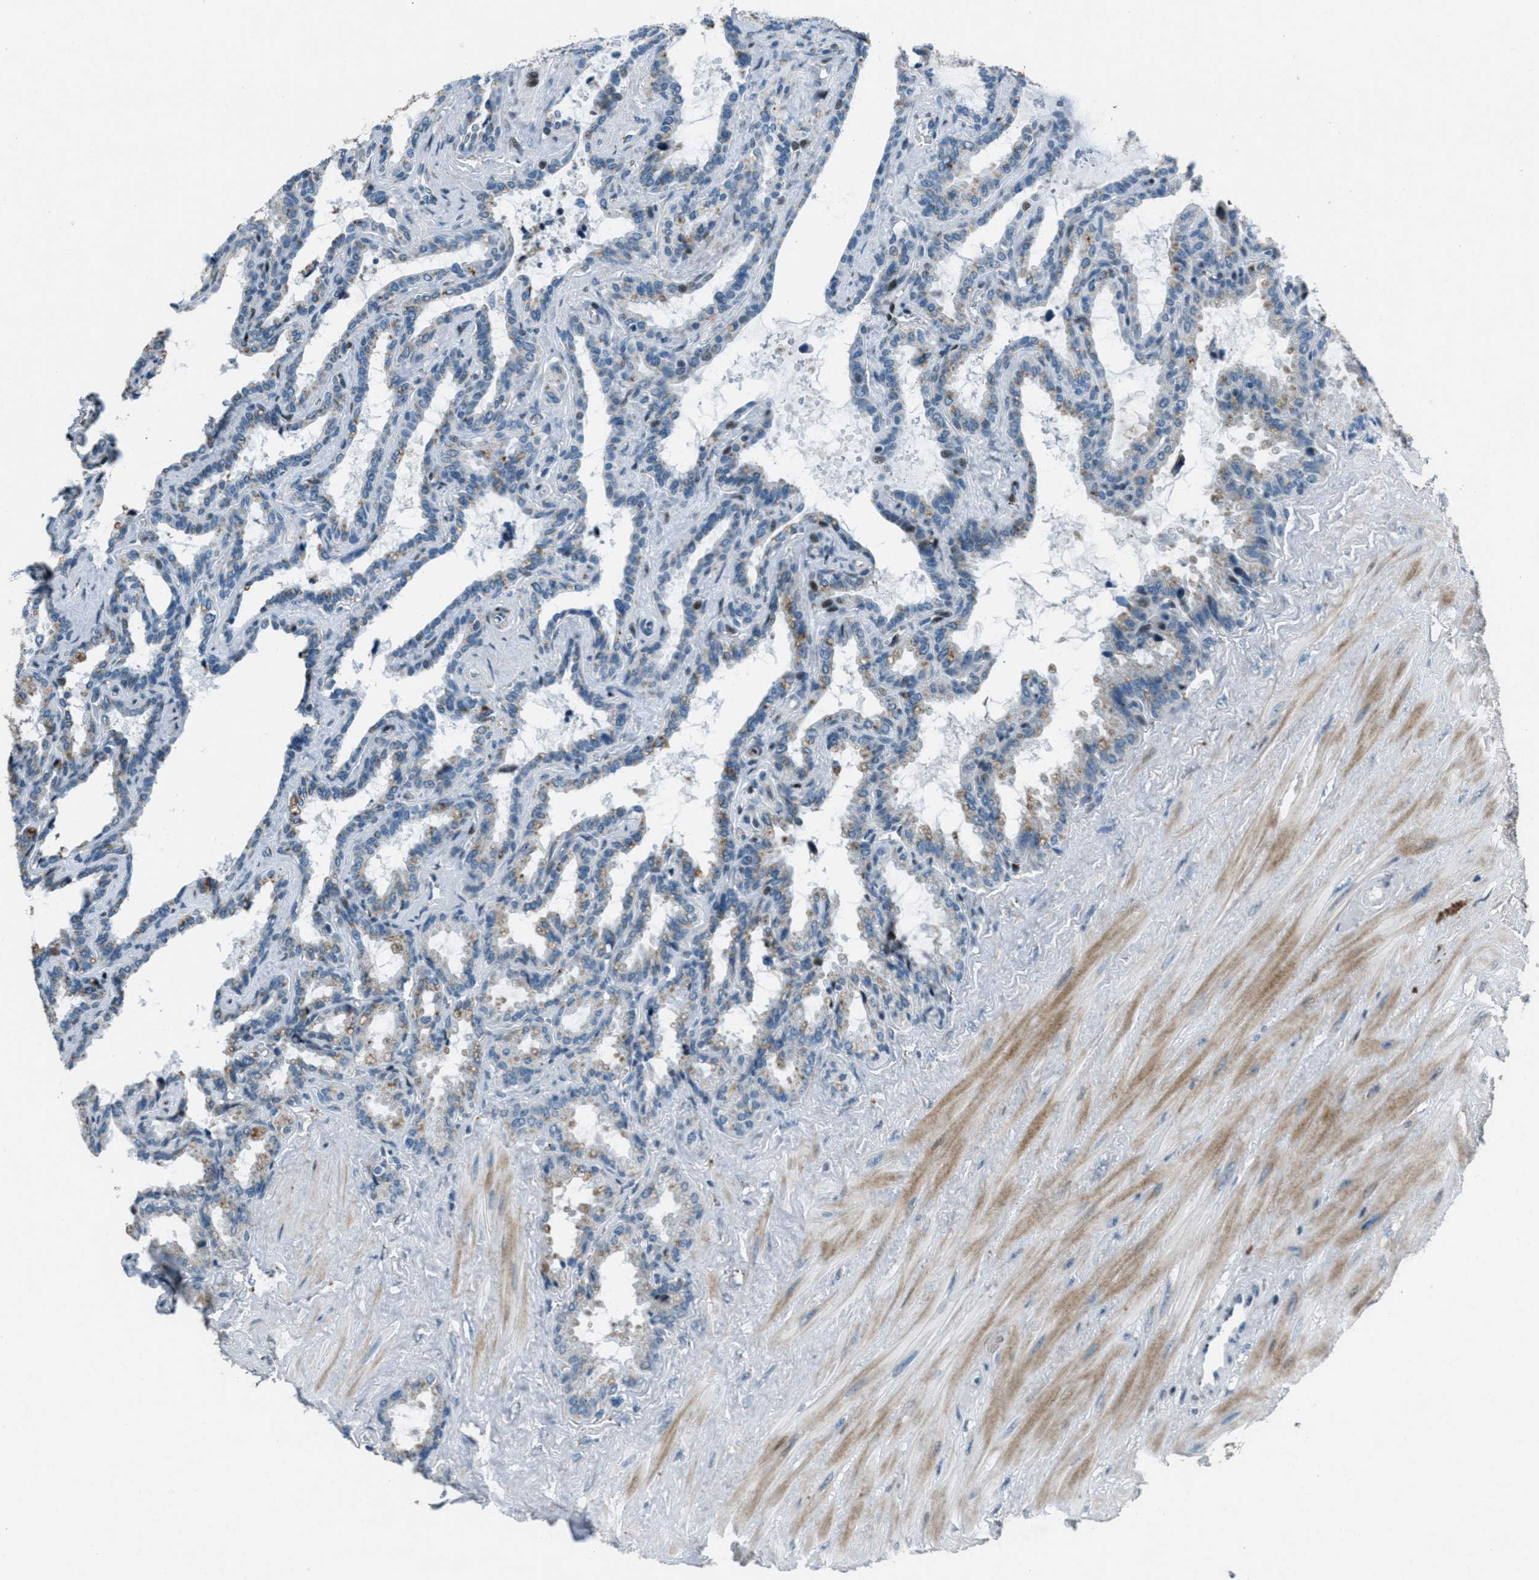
{"staining": {"intensity": "moderate", "quantity": "25%-75%", "location": "cytoplasmic/membranous"}, "tissue": "seminal vesicle", "cell_type": "Glandular cells", "image_type": "normal", "snomed": [{"axis": "morphology", "description": "Normal tissue, NOS"}, {"axis": "topography", "description": "Seminal veicle"}], "caption": "High-power microscopy captured an IHC image of normal seminal vesicle, revealing moderate cytoplasmic/membranous expression in about 25%-75% of glandular cells. (DAB = brown stain, brightfield microscopy at high magnification).", "gene": "GPC6", "patient": {"sex": "male", "age": 46}}